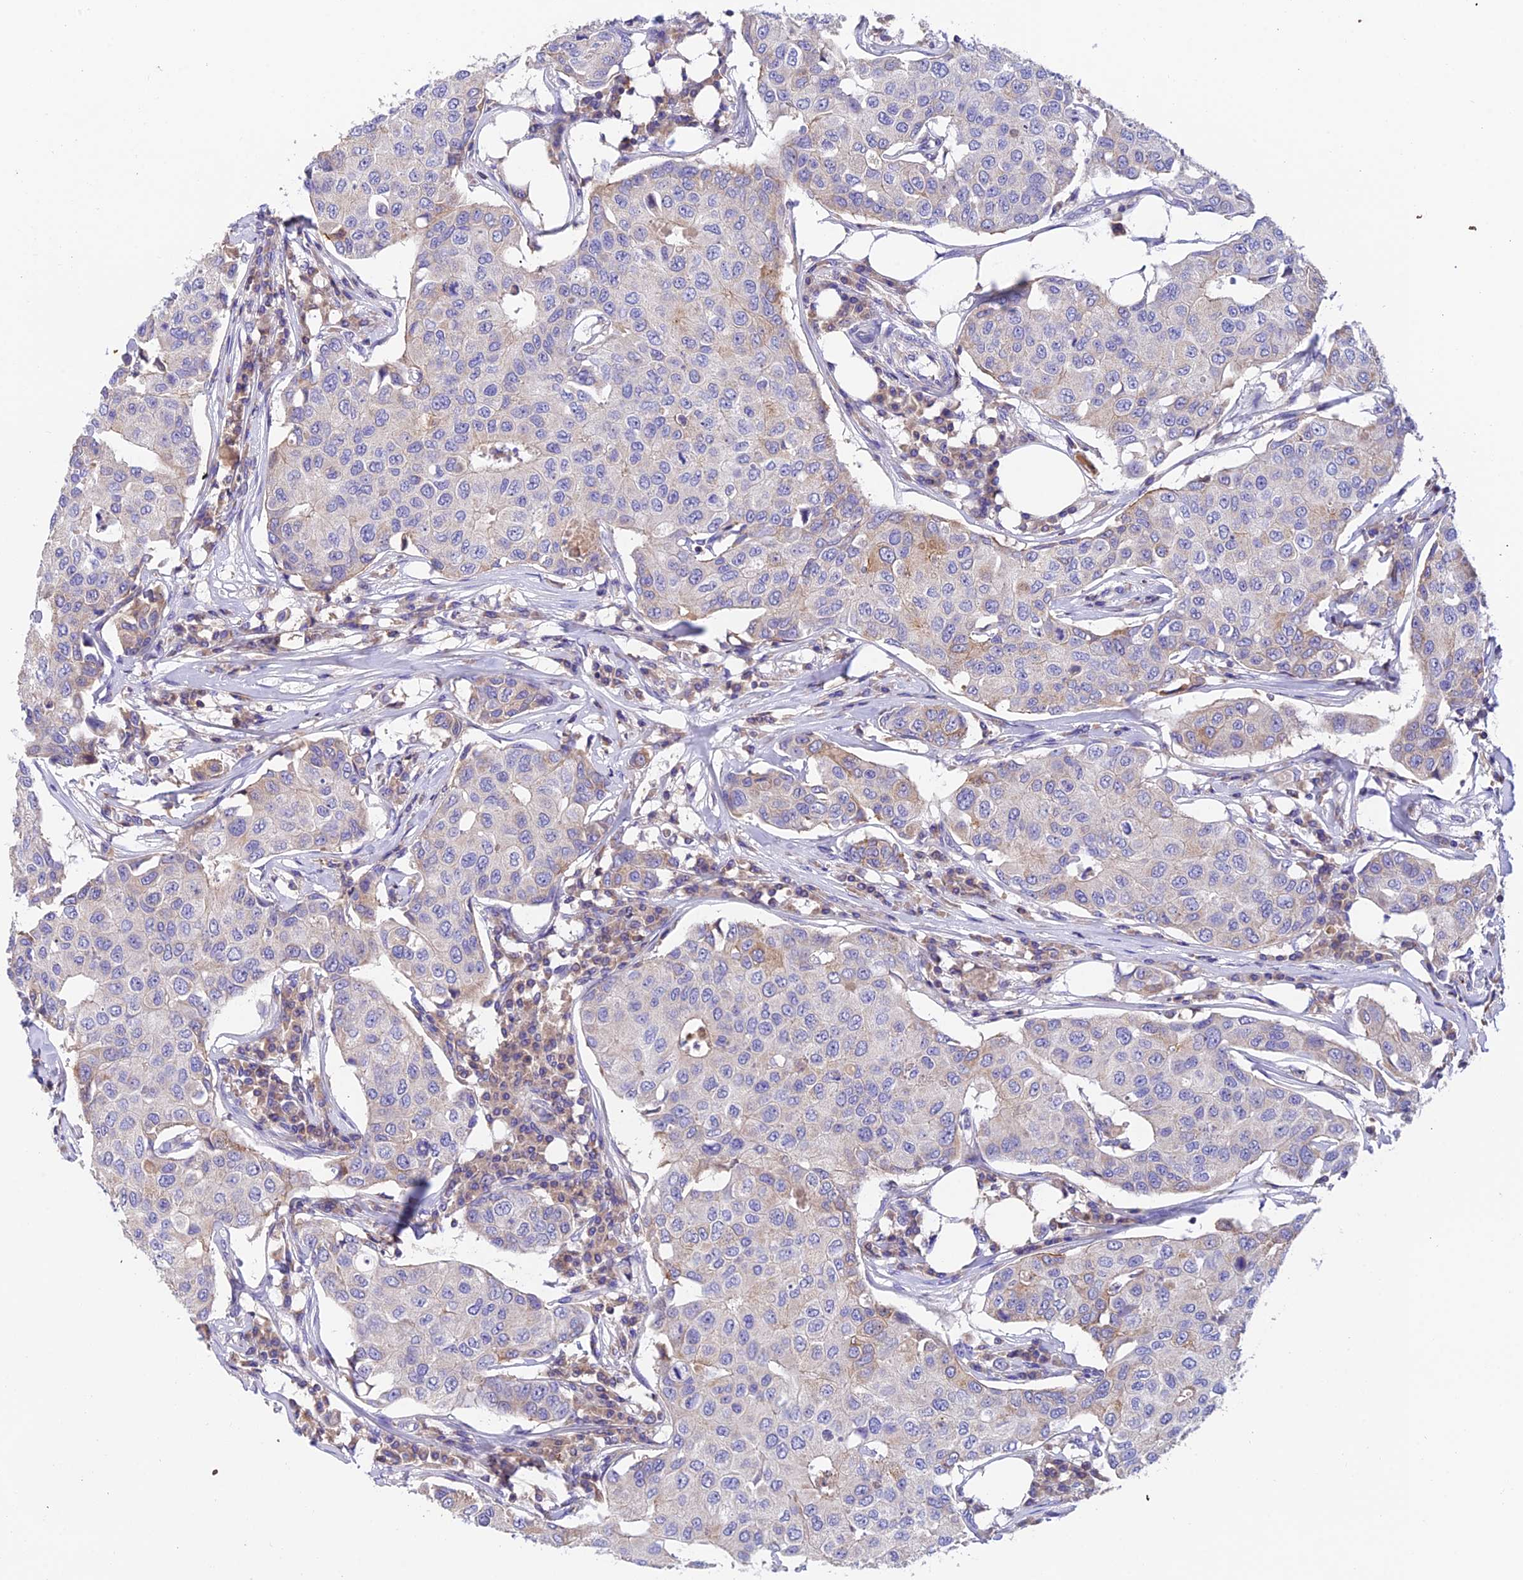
{"staining": {"intensity": "negative", "quantity": "none", "location": "none"}, "tissue": "breast cancer", "cell_type": "Tumor cells", "image_type": "cancer", "snomed": [{"axis": "morphology", "description": "Duct carcinoma"}, {"axis": "topography", "description": "Breast"}], "caption": "Histopathology image shows no significant protein positivity in tumor cells of breast cancer.", "gene": "LPXN", "patient": {"sex": "female", "age": 80}}